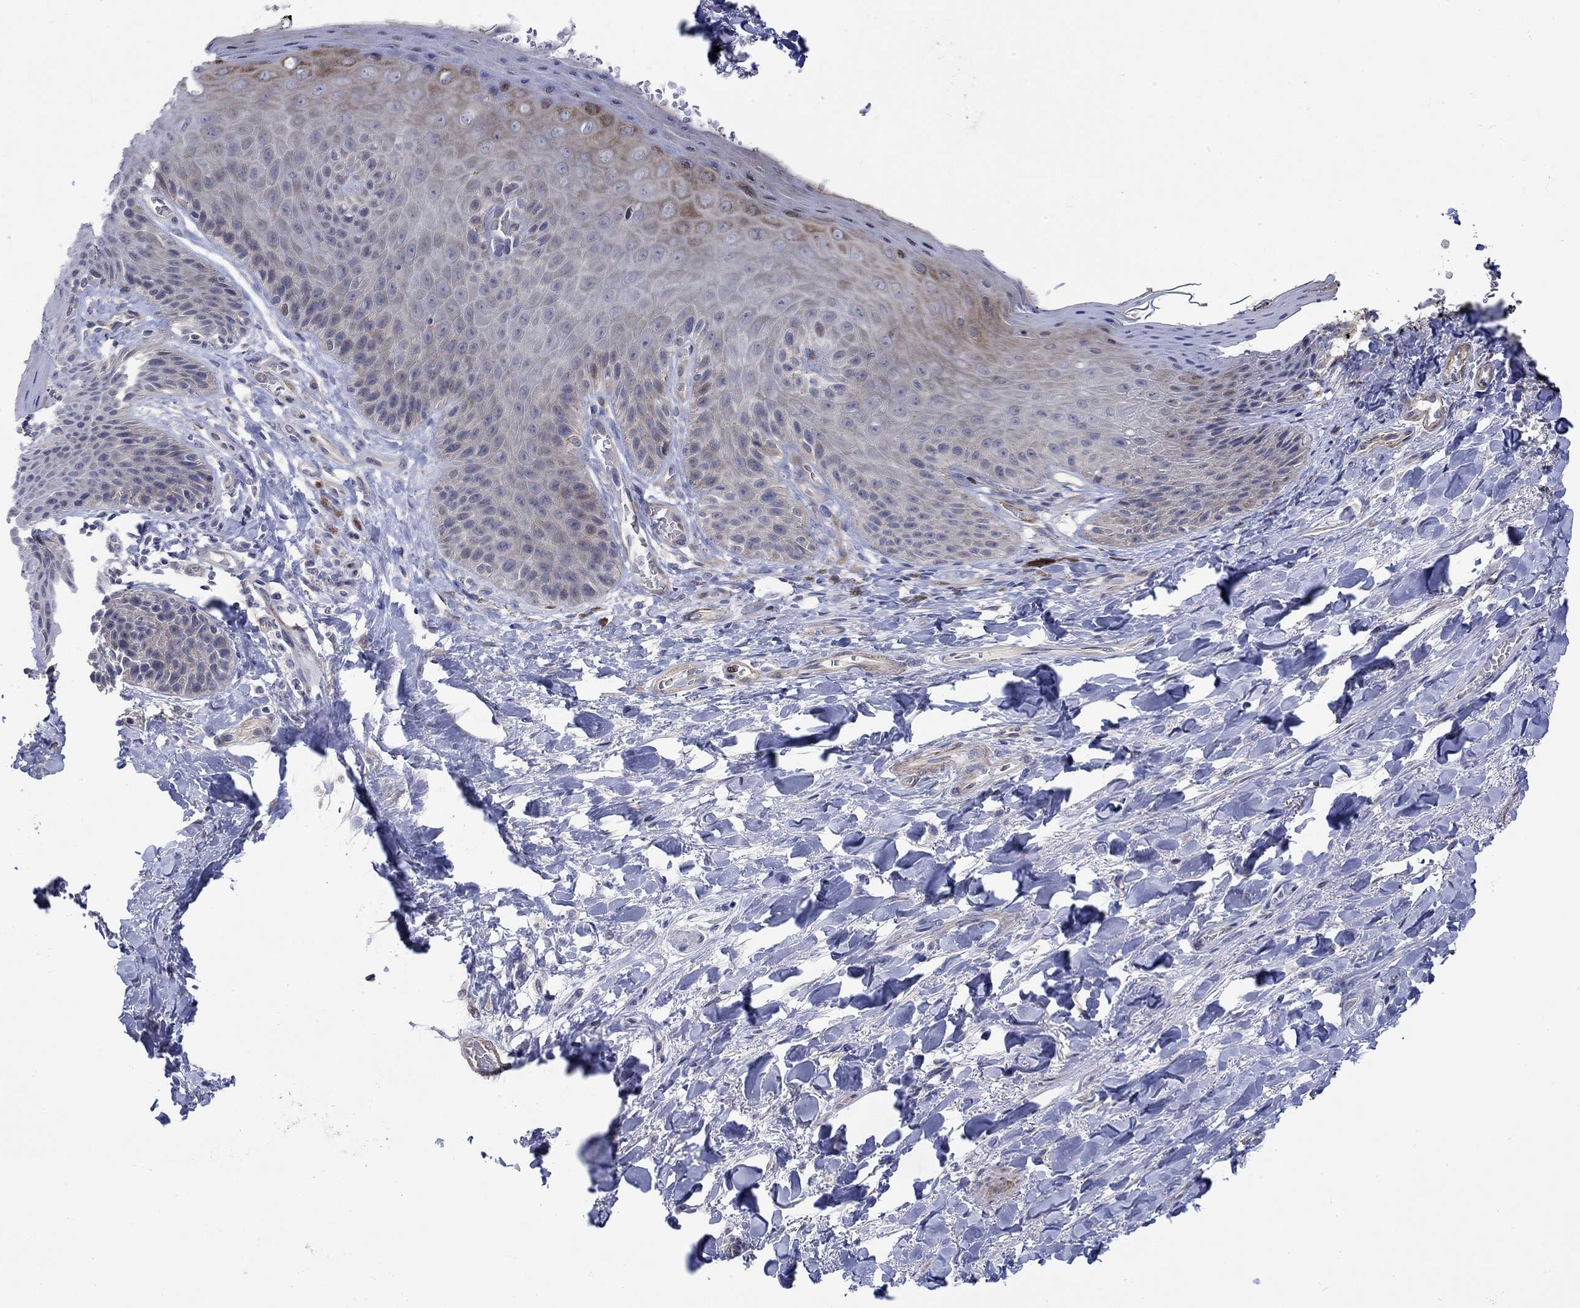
{"staining": {"intensity": "weak", "quantity": "<25%", "location": "cytoplasmic/membranous"}, "tissue": "skin", "cell_type": "Epidermal cells", "image_type": "normal", "snomed": [{"axis": "morphology", "description": "Normal tissue, NOS"}, {"axis": "topography", "description": "Anal"}, {"axis": "topography", "description": "Peripheral nerve tissue"}], "caption": "Human skin stained for a protein using immunohistochemistry displays no expression in epidermal cells.", "gene": "SCN7A", "patient": {"sex": "male", "age": 53}}